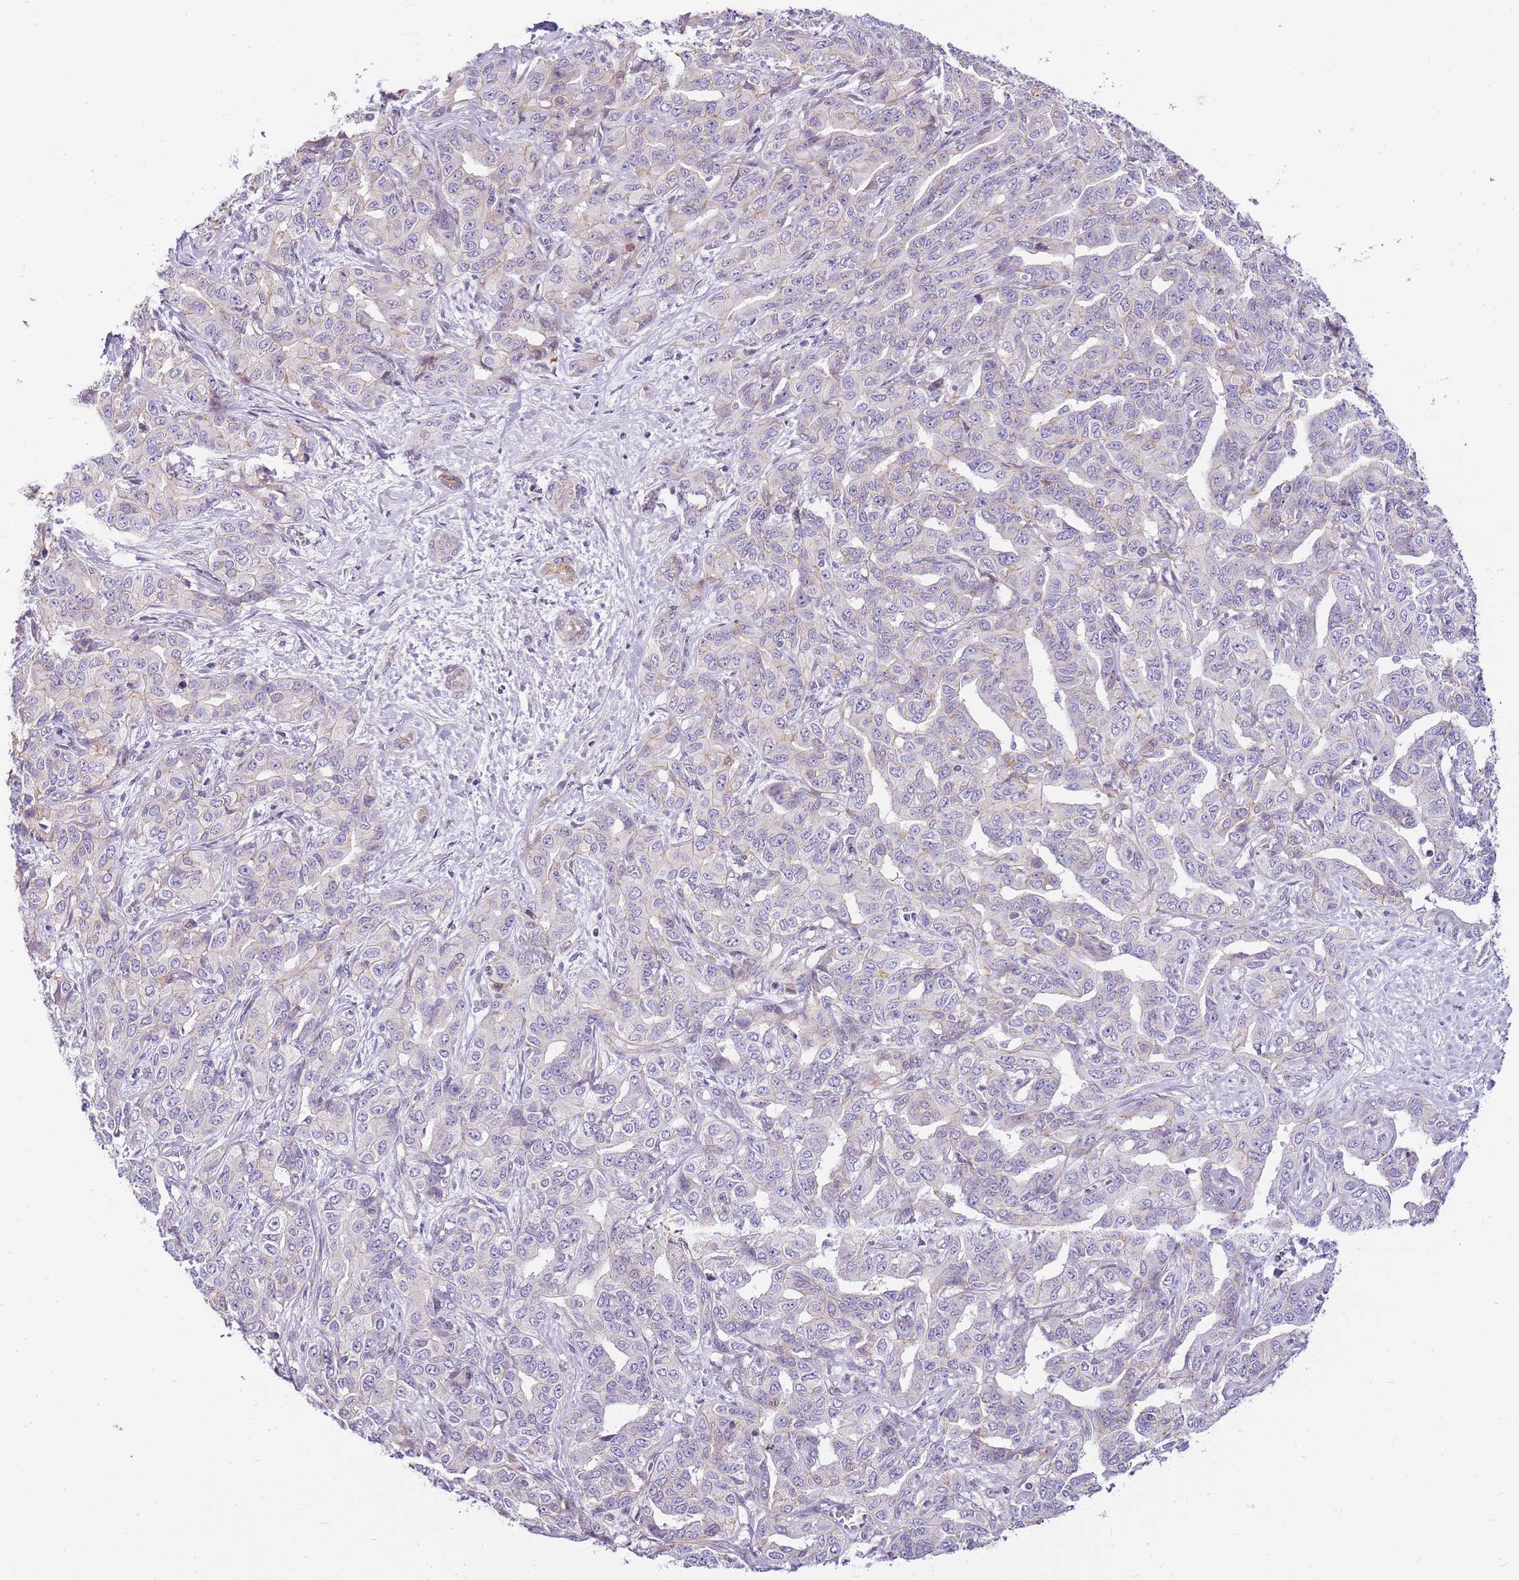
{"staining": {"intensity": "negative", "quantity": "none", "location": "none"}, "tissue": "liver cancer", "cell_type": "Tumor cells", "image_type": "cancer", "snomed": [{"axis": "morphology", "description": "Cholangiocarcinoma"}, {"axis": "topography", "description": "Liver"}], "caption": "The immunohistochemistry (IHC) image has no significant positivity in tumor cells of cholangiocarcinoma (liver) tissue.", "gene": "CLBA1", "patient": {"sex": "male", "age": 59}}